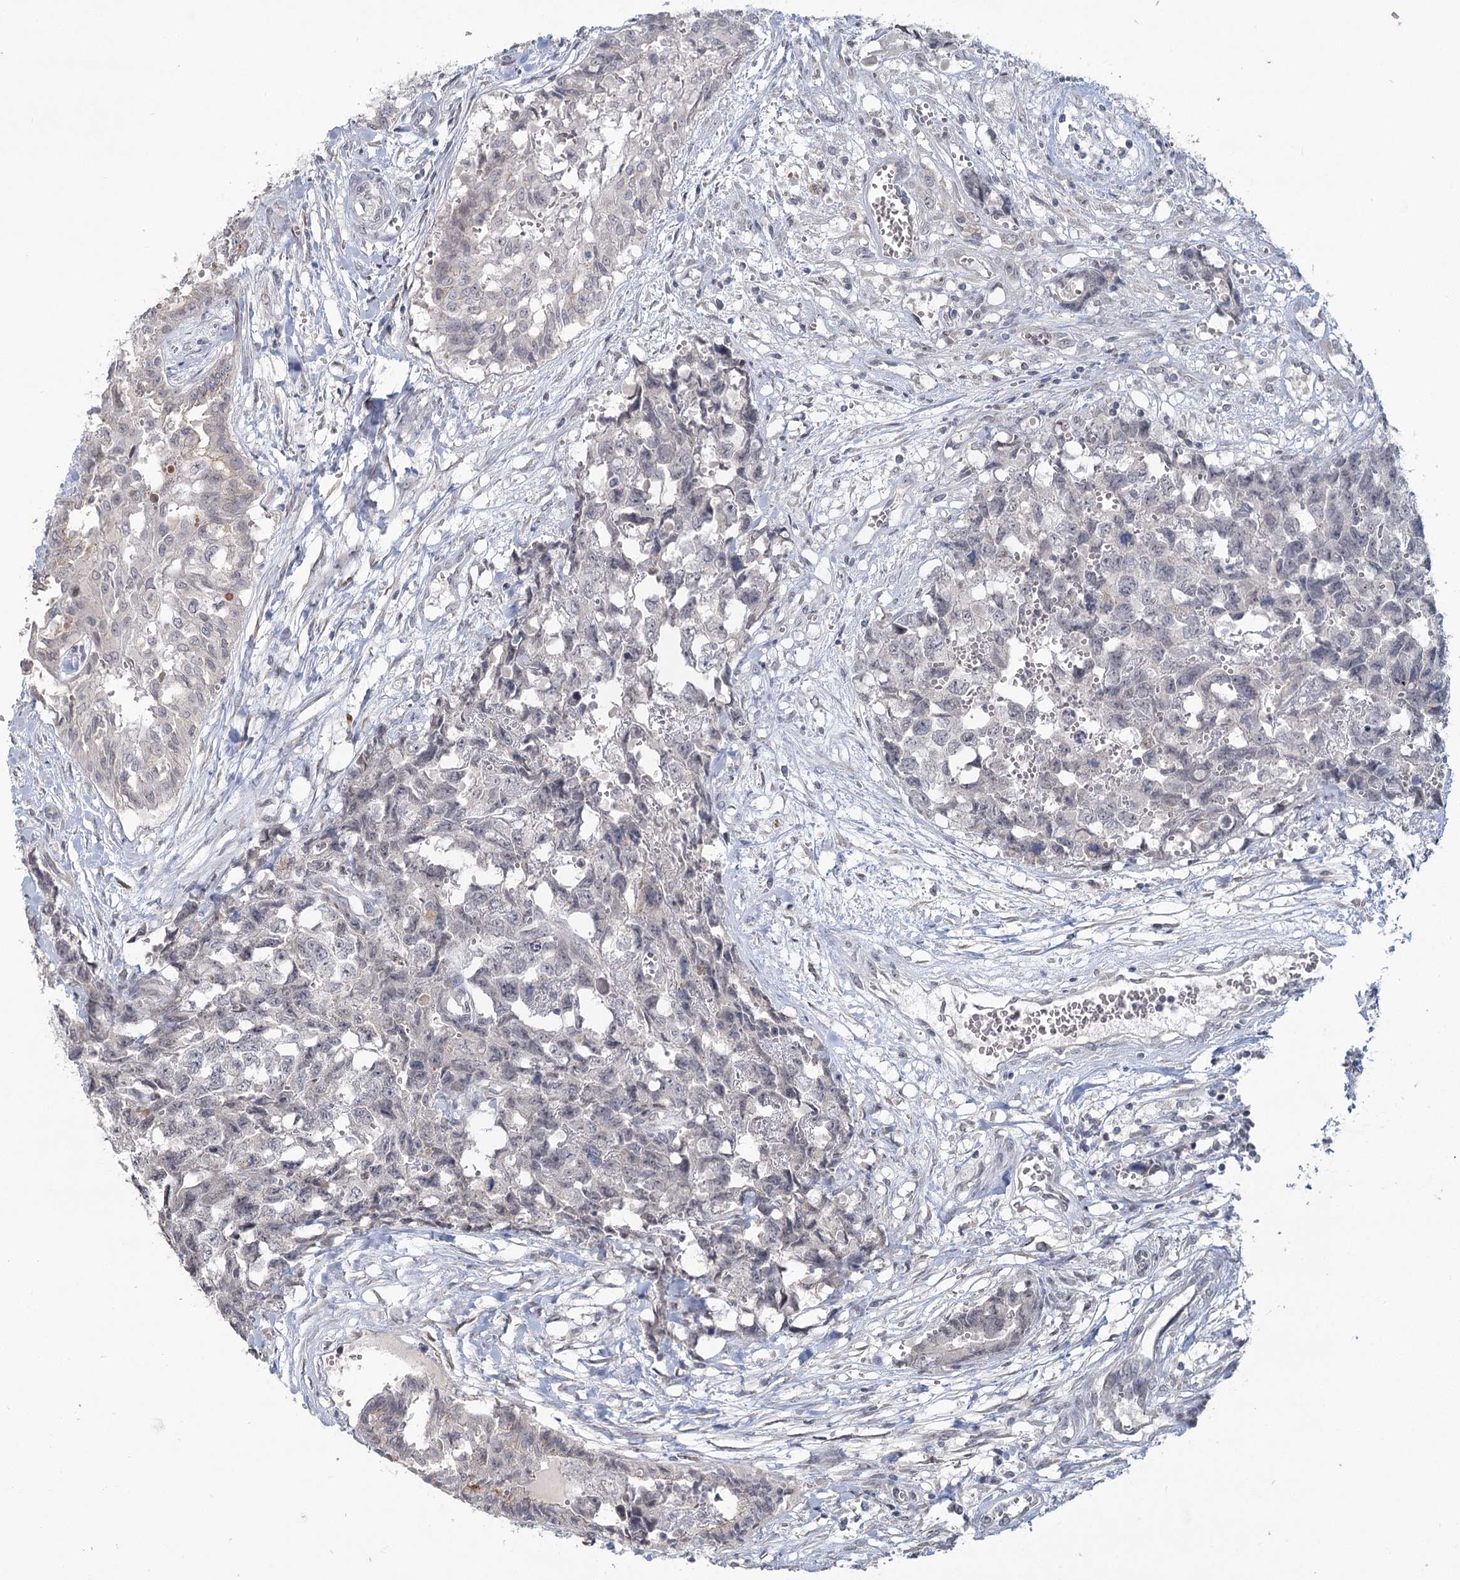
{"staining": {"intensity": "negative", "quantity": "none", "location": "none"}, "tissue": "testis cancer", "cell_type": "Tumor cells", "image_type": "cancer", "snomed": [{"axis": "morphology", "description": "Carcinoma, Embryonal, NOS"}, {"axis": "topography", "description": "Testis"}], "caption": "DAB immunohistochemical staining of embryonal carcinoma (testis) demonstrates no significant staining in tumor cells.", "gene": "SLC9A3", "patient": {"sex": "male", "age": 31}}